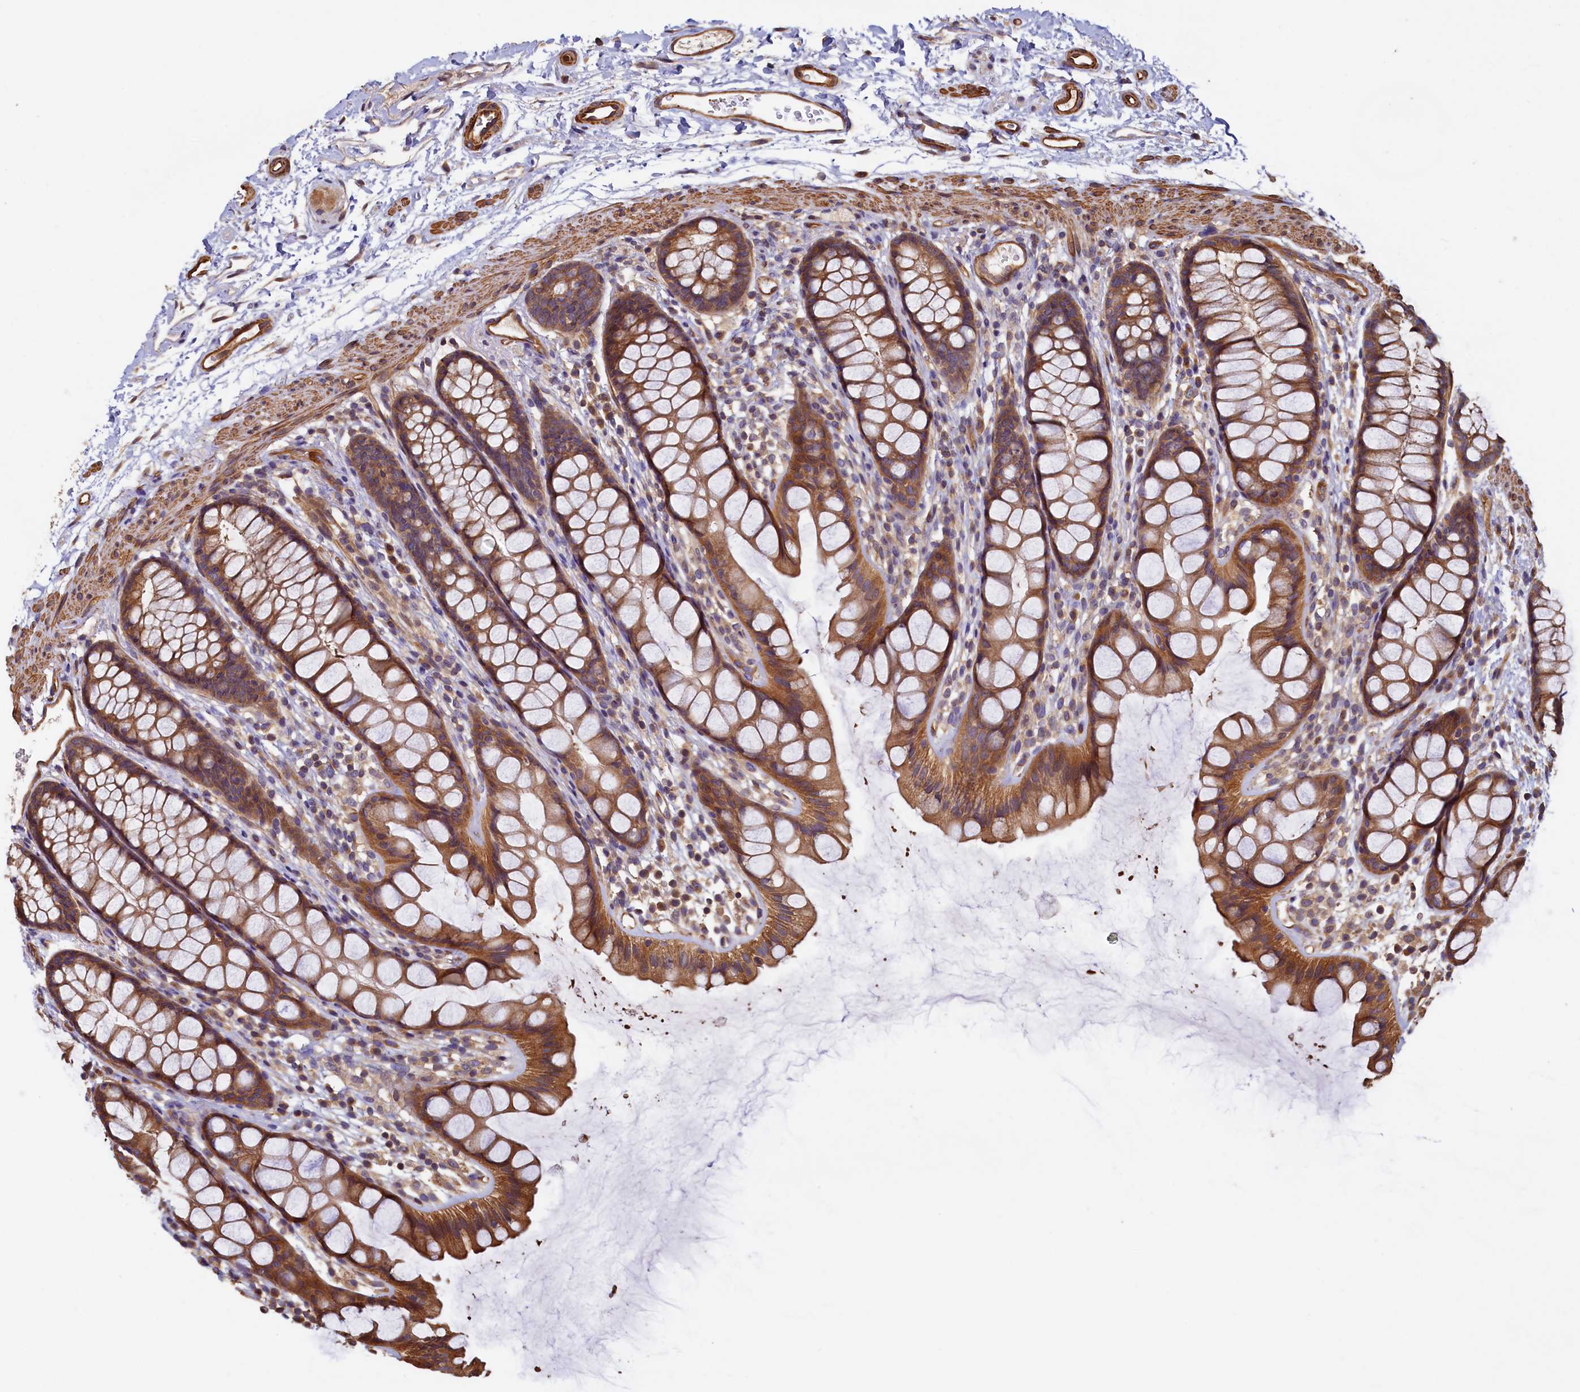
{"staining": {"intensity": "moderate", "quantity": ">75%", "location": "cytoplasmic/membranous"}, "tissue": "rectum", "cell_type": "Glandular cells", "image_type": "normal", "snomed": [{"axis": "morphology", "description": "Normal tissue, NOS"}, {"axis": "topography", "description": "Rectum"}], "caption": "Human rectum stained with a brown dye displays moderate cytoplasmic/membranous positive positivity in about >75% of glandular cells.", "gene": "CCDC102B", "patient": {"sex": "female", "age": 65}}